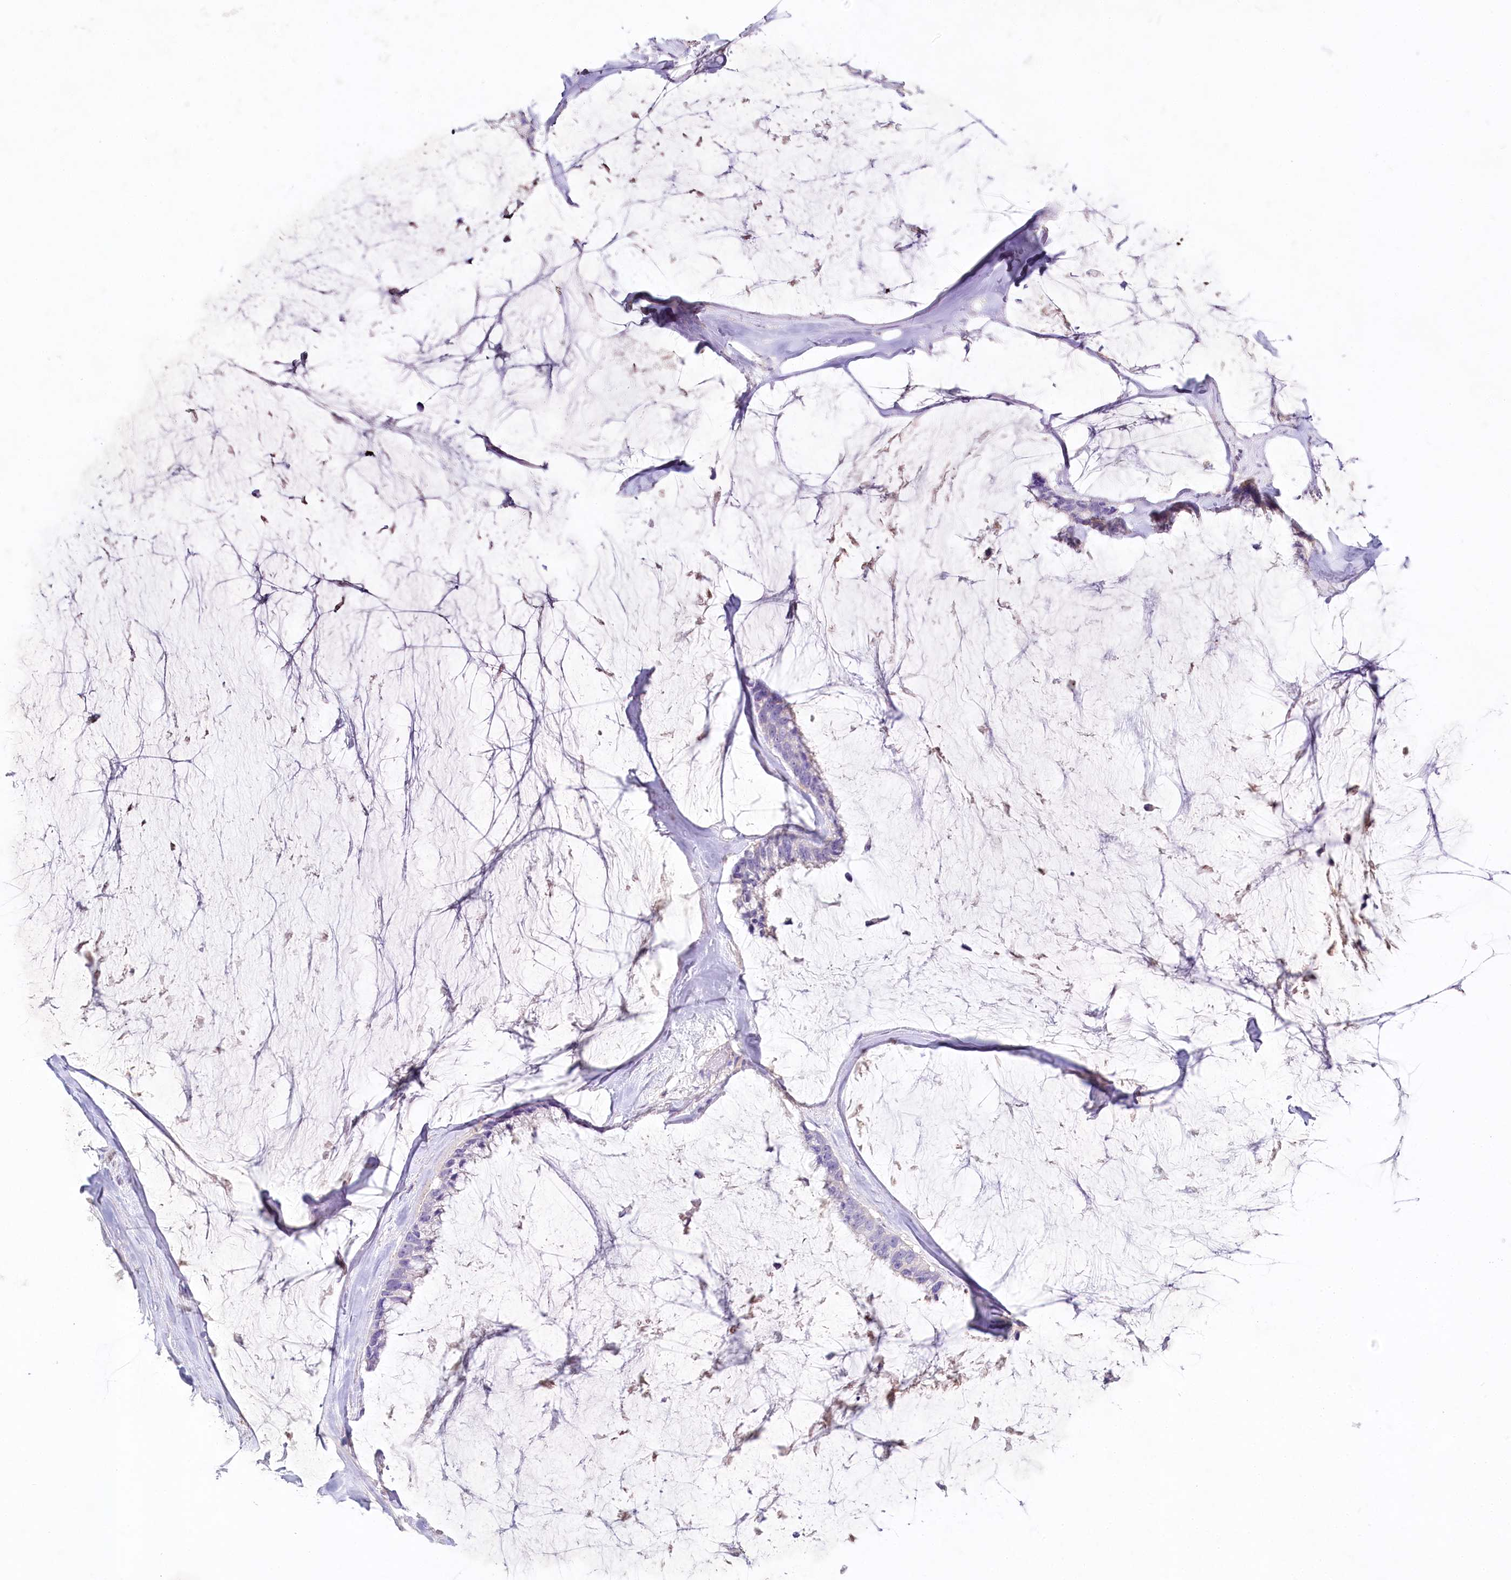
{"staining": {"intensity": "negative", "quantity": "none", "location": "none"}, "tissue": "ovarian cancer", "cell_type": "Tumor cells", "image_type": "cancer", "snomed": [{"axis": "morphology", "description": "Cystadenocarcinoma, mucinous, NOS"}, {"axis": "topography", "description": "Ovary"}], "caption": "Tumor cells are negative for brown protein staining in ovarian cancer (mucinous cystadenocarcinoma).", "gene": "HPD", "patient": {"sex": "female", "age": 39}}